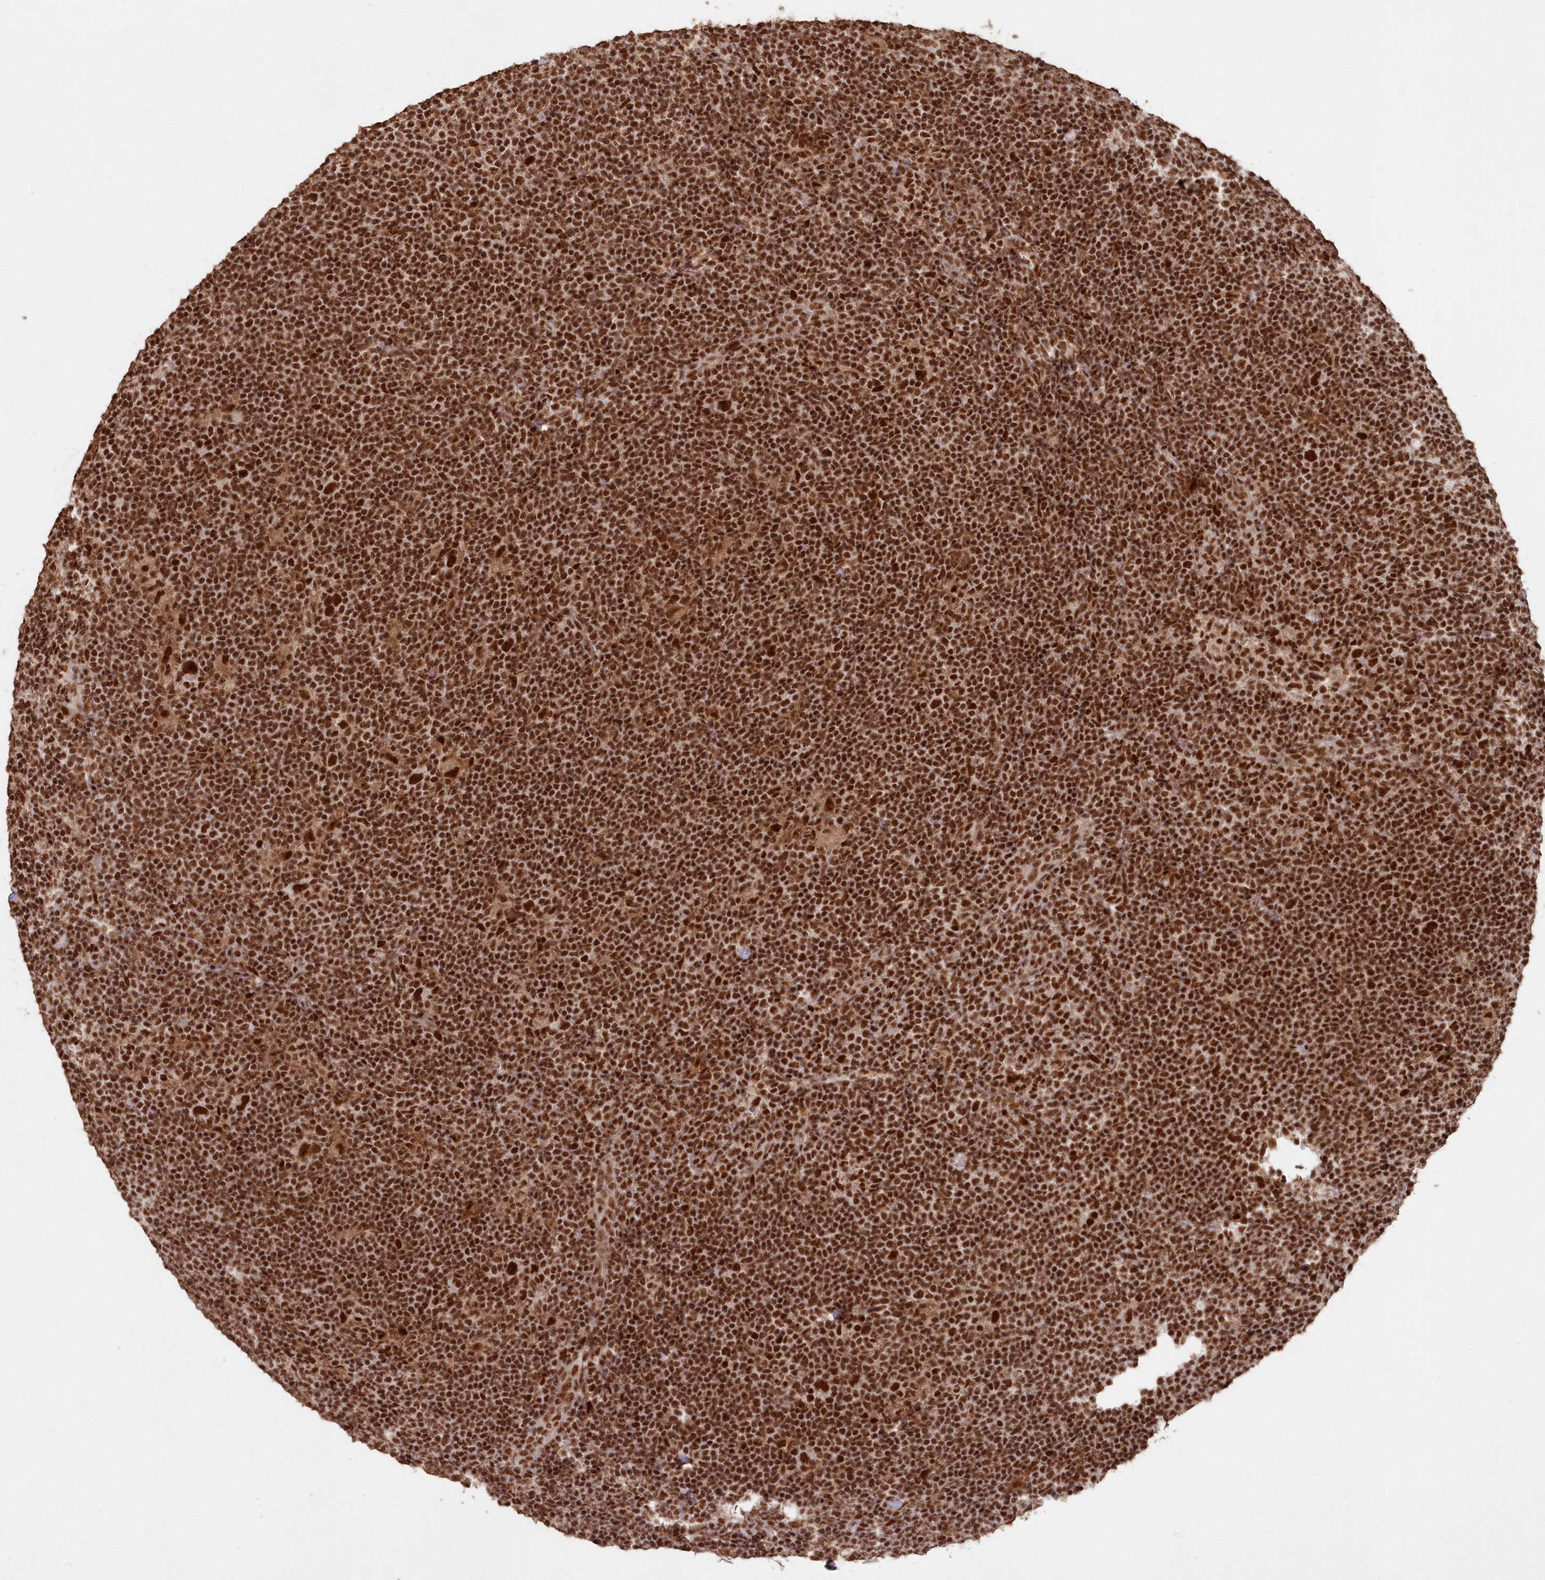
{"staining": {"intensity": "strong", "quantity": ">75%", "location": "nuclear"}, "tissue": "lymphoma", "cell_type": "Tumor cells", "image_type": "cancer", "snomed": [{"axis": "morphology", "description": "Hodgkin's disease, NOS"}, {"axis": "topography", "description": "Lymph node"}], "caption": "DAB (3,3'-diaminobenzidine) immunohistochemical staining of human lymphoma displays strong nuclear protein staining in about >75% of tumor cells.", "gene": "PDS5A", "patient": {"sex": "female", "age": 57}}